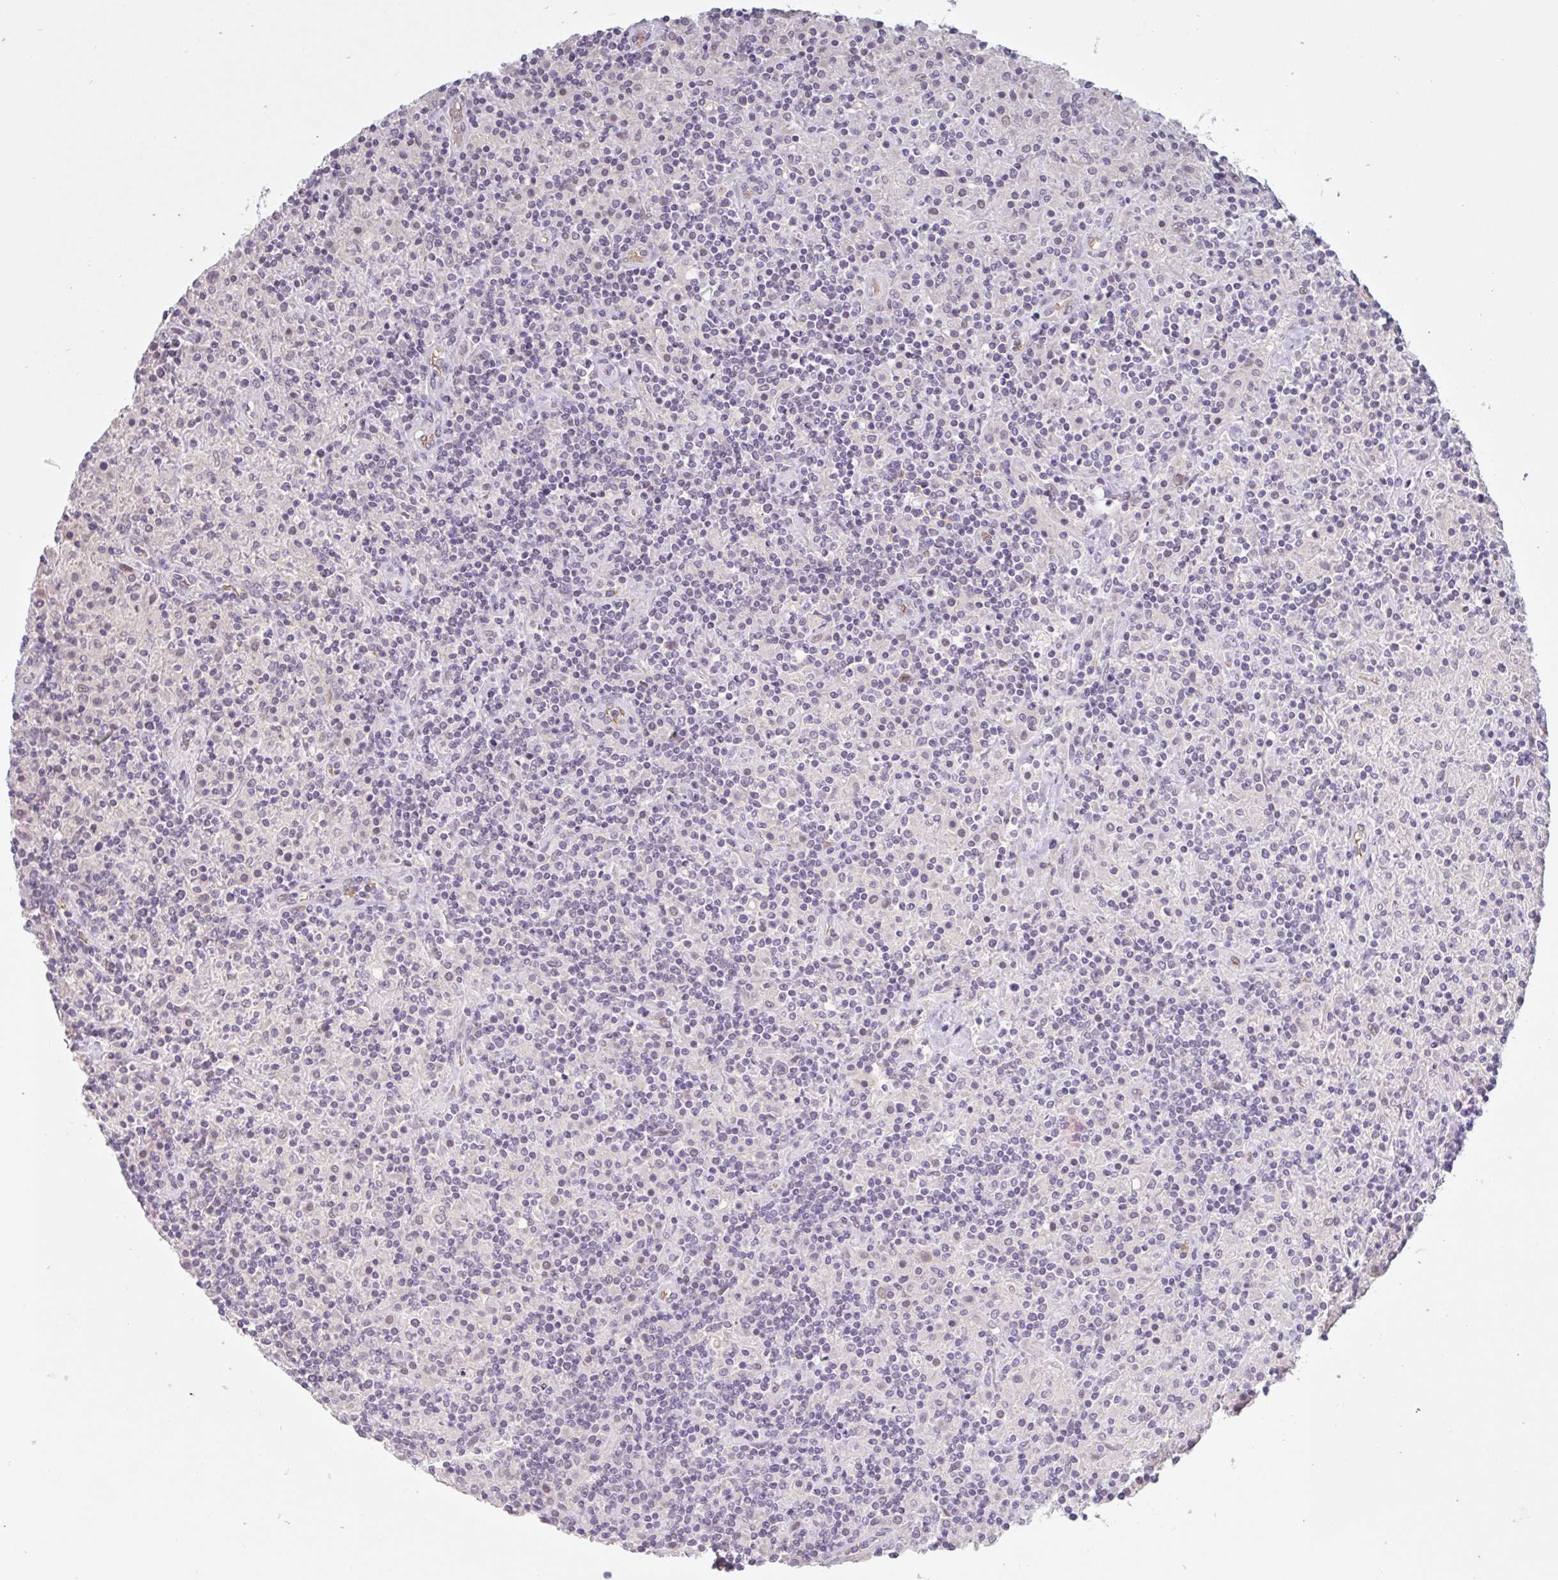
{"staining": {"intensity": "negative", "quantity": "none", "location": "none"}, "tissue": "lymphoma", "cell_type": "Tumor cells", "image_type": "cancer", "snomed": [{"axis": "morphology", "description": "Hodgkin's disease, NOS"}, {"axis": "topography", "description": "Lymph node"}], "caption": "Tumor cells show no significant positivity in lymphoma.", "gene": "RHAG", "patient": {"sex": "male", "age": 70}}